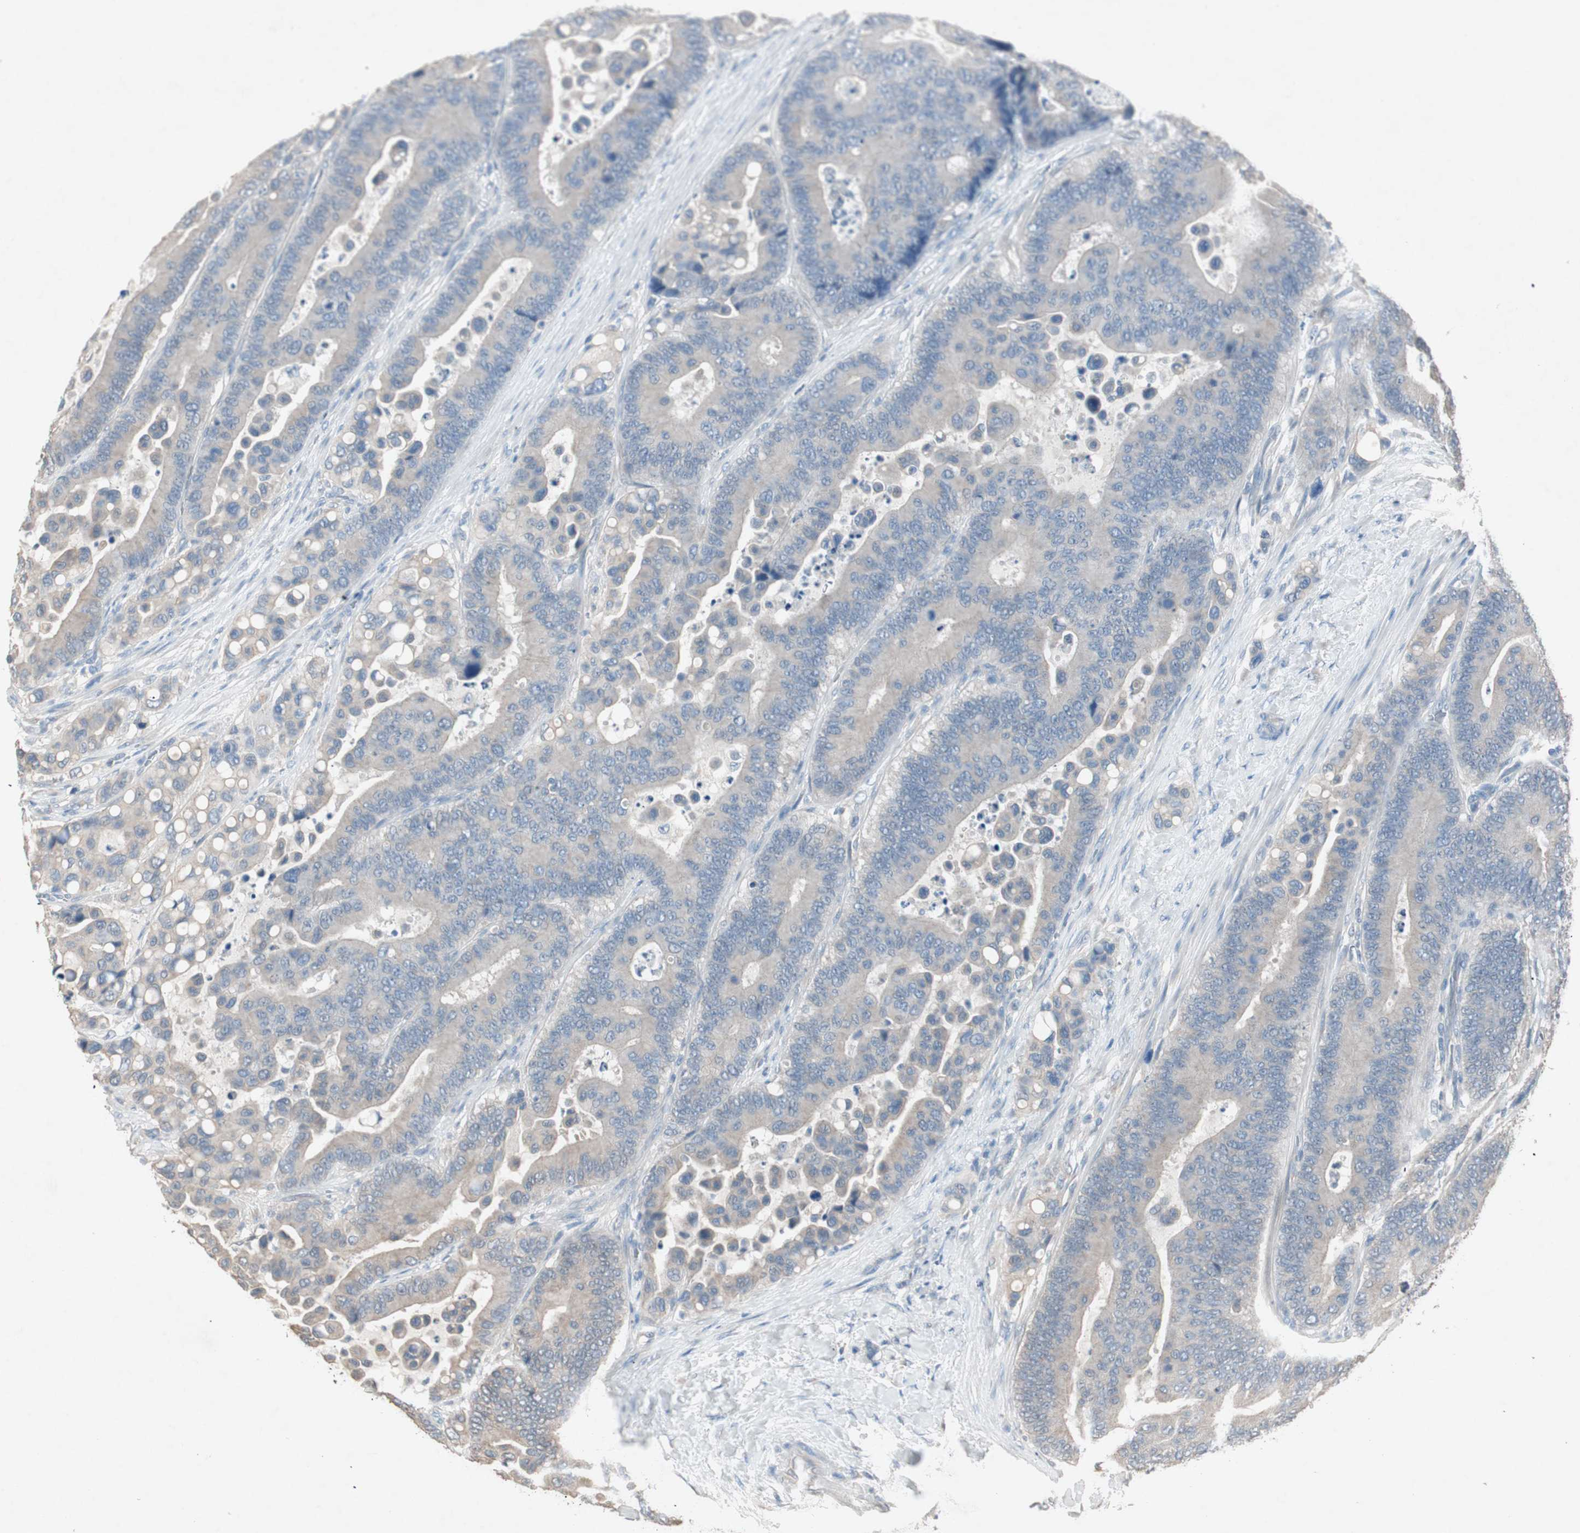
{"staining": {"intensity": "weak", "quantity": "25%-75%", "location": "cytoplasmic/membranous"}, "tissue": "colorectal cancer", "cell_type": "Tumor cells", "image_type": "cancer", "snomed": [{"axis": "morphology", "description": "Normal tissue, NOS"}, {"axis": "morphology", "description": "Adenocarcinoma, NOS"}, {"axis": "topography", "description": "Colon"}], "caption": "The immunohistochemical stain highlights weak cytoplasmic/membranous positivity in tumor cells of colorectal adenocarcinoma tissue.", "gene": "KHK", "patient": {"sex": "male", "age": 82}}